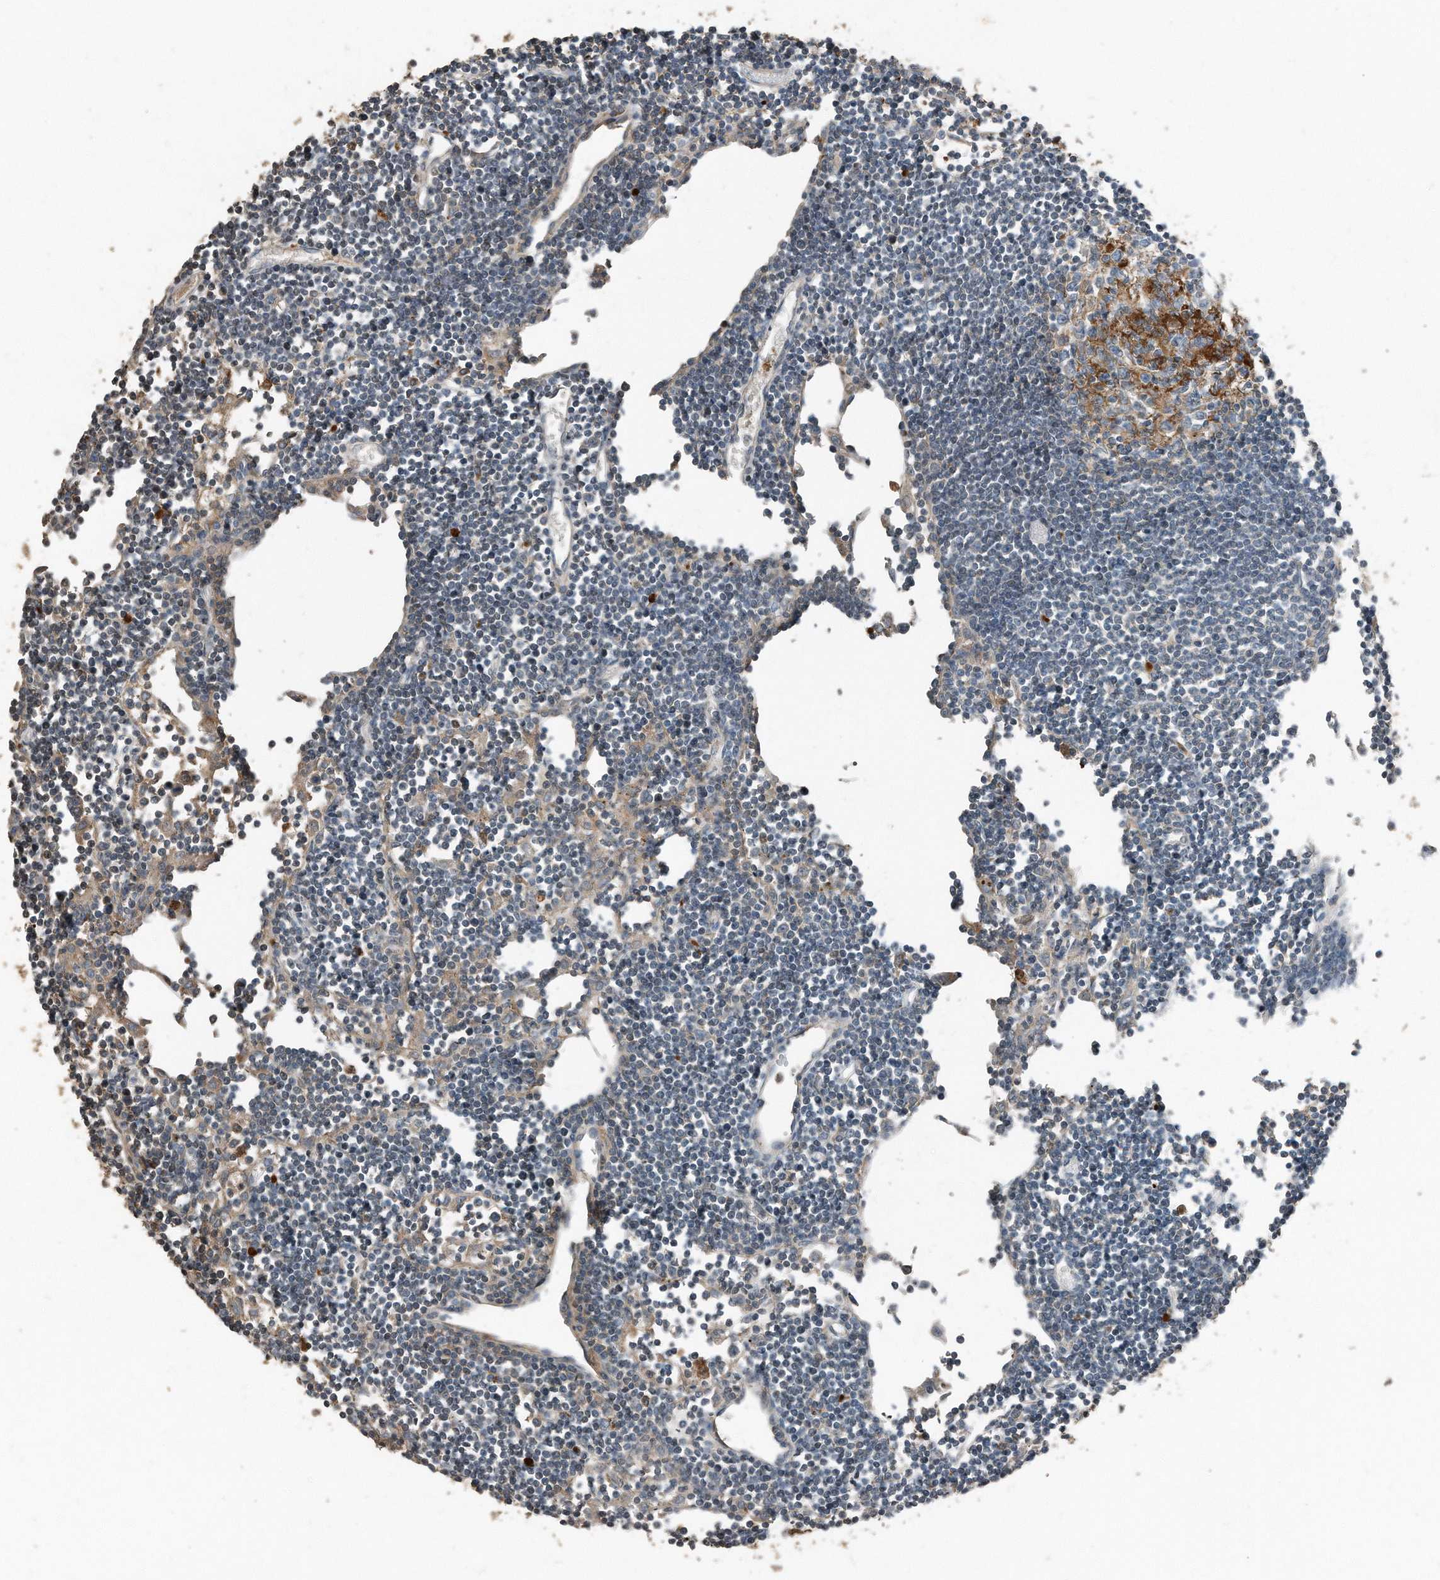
{"staining": {"intensity": "moderate", "quantity": "<25%", "location": "cytoplasmic/membranous"}, "tissue": "lymph node", "cell_type": "Germinal center cells", "image_type": "normal", "snomed": [{"axis": "morphology", "description": "Normal tissue, NOS"}, {"axis": "topography", "description": "Lymph node"}], "caption": "Protein analysis of benign lymph node exhibits moderate cytoplasmic/membranous staining in approximately <25% of germinal center cells. (Stains: DAB (3,3'-diaminobenzidine) in brown, nuclei in blue, Microscopy: brightfield microscopy at high magnification).", "gene": "C9", "patient": {"sex": "female", "age": 11}}